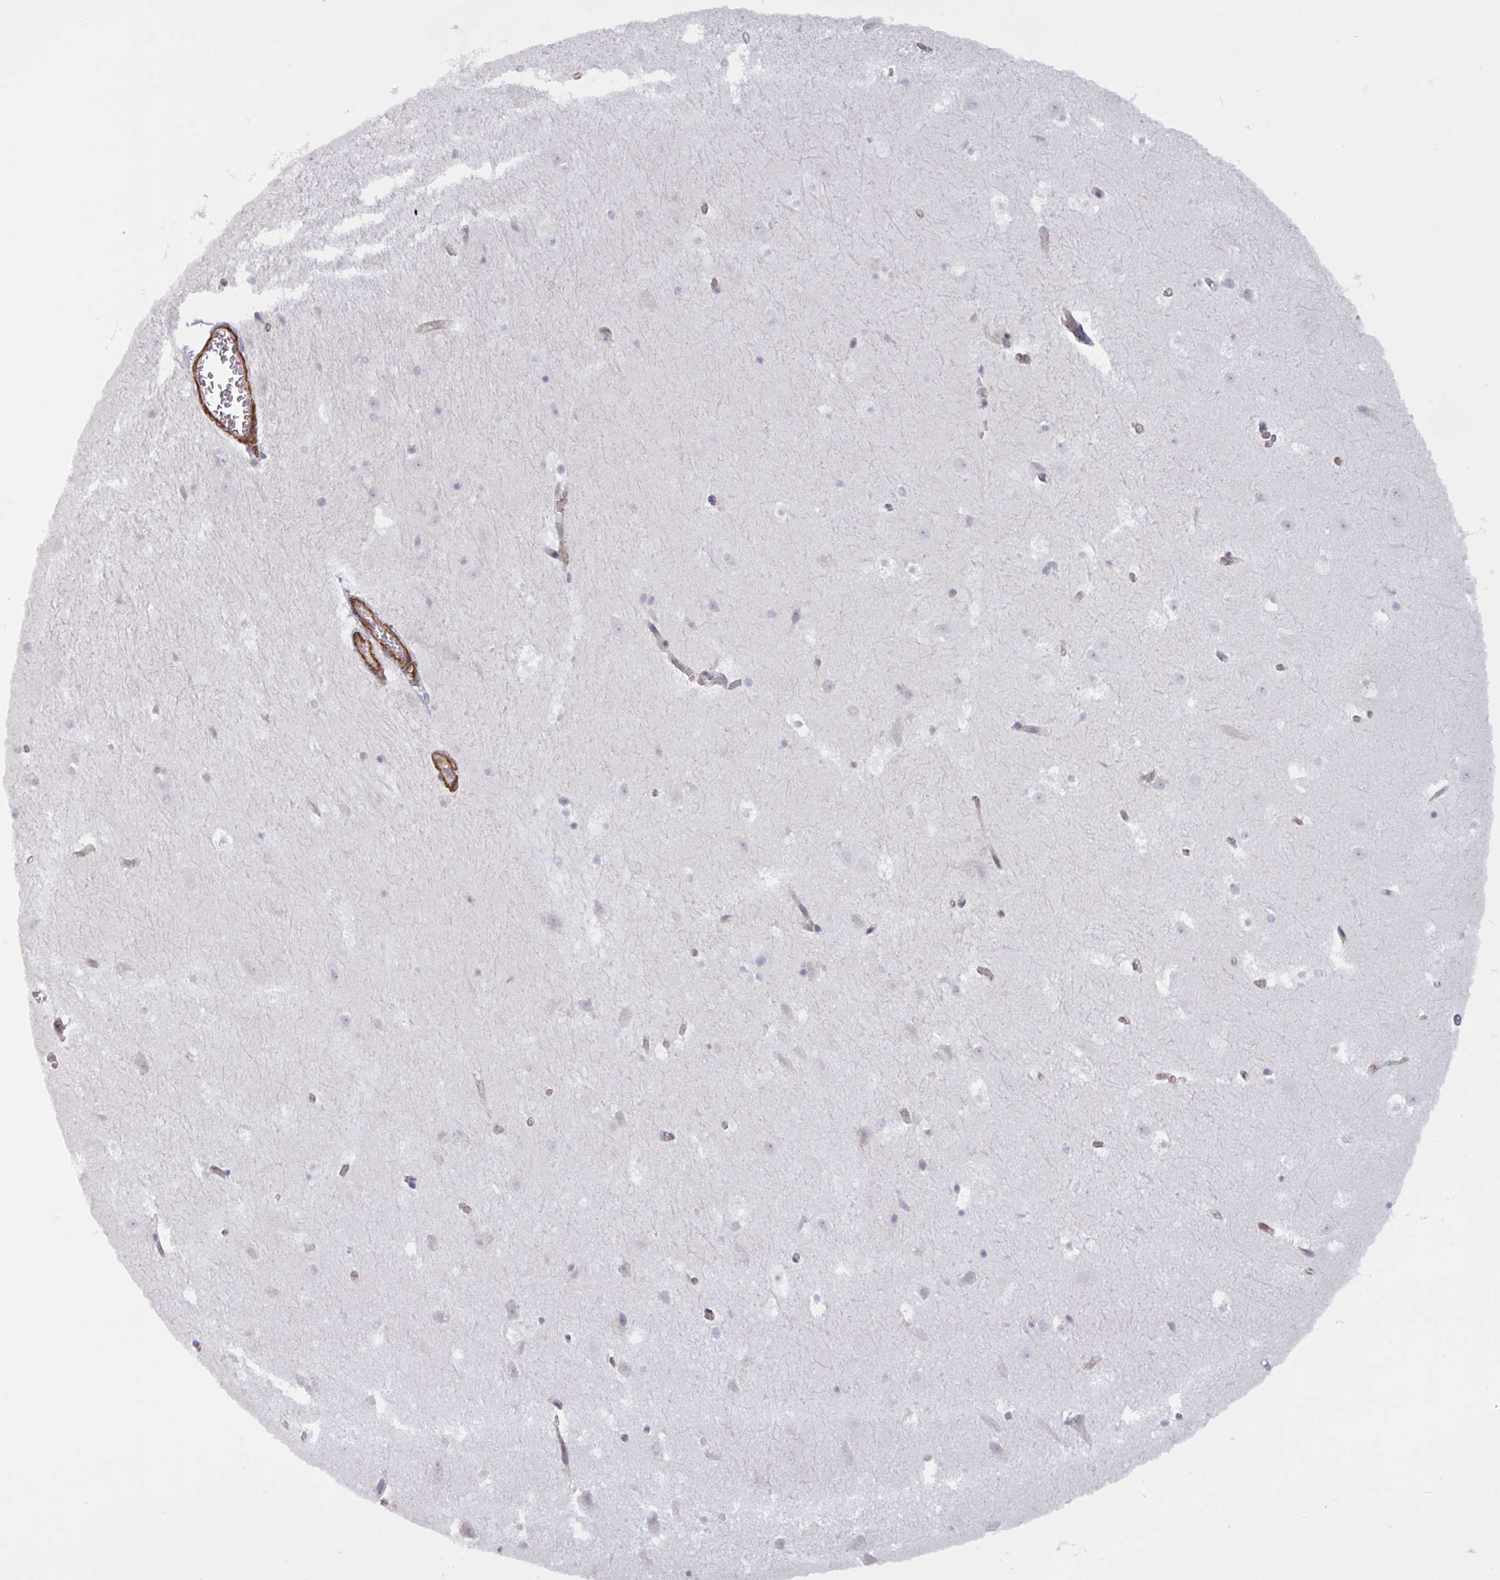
{"staining": {"intensity": "negative", "quantity": "none", "location": "none"}, "tissue": "hippocampus", "cell_type": "Glial cells", "image_type": "normal", "snomed": [{"axis": "morphology", "description": "Normal tissue, NOS"}, {"axis": "topography", "description": "Hippocampus"}], "caption": "The IHC image has no significant positivity in glial cells of hippocampus.", "gene": "SHISA7", "patient": {"sex": "female", "age": 52}}